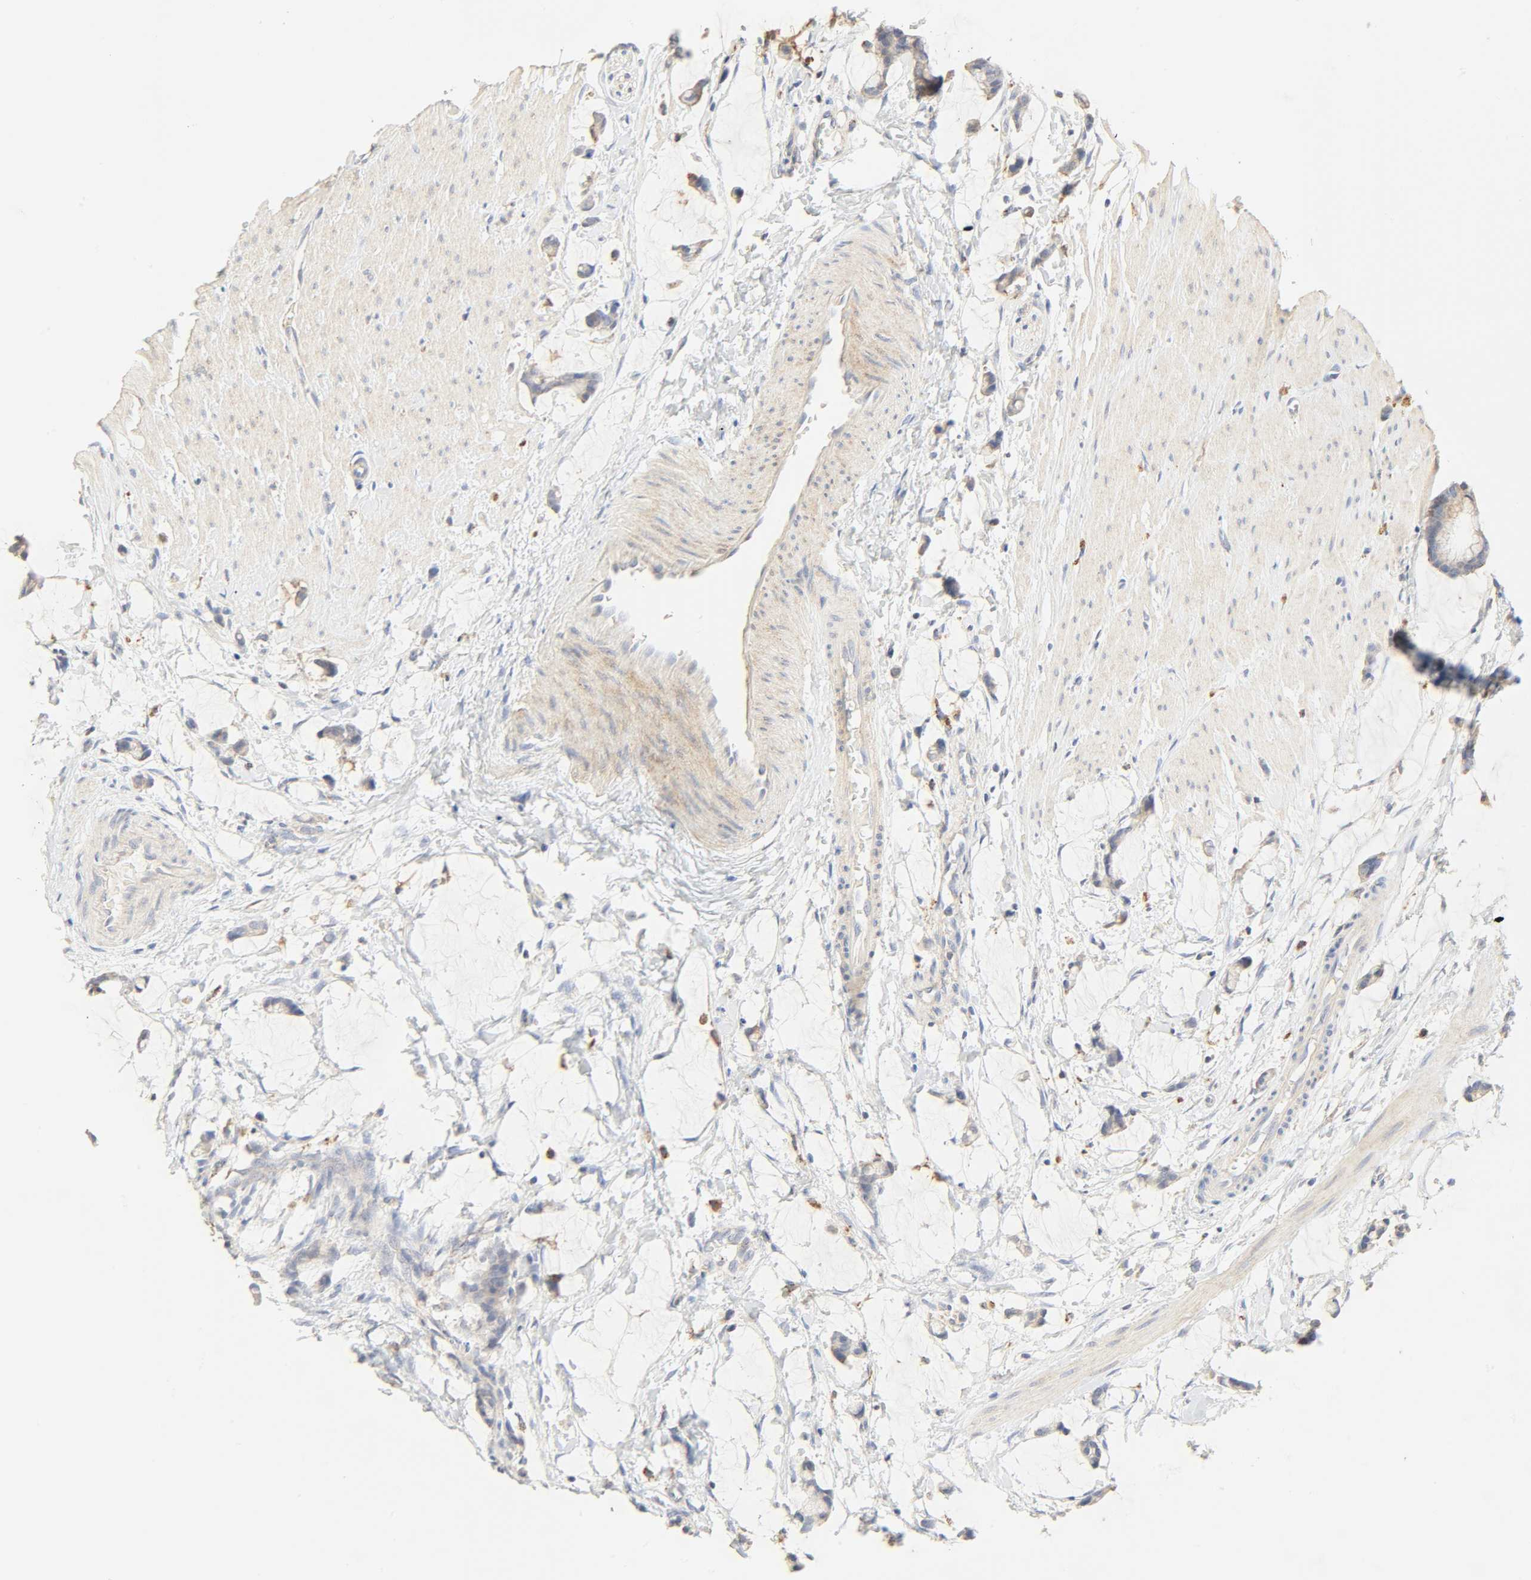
{"staining": {"intensity": "weak", "quantity": "25%-75%", "location": "cytoplasmic/membranous"}, "tissue": "colorectal cancer", "cell_type": "Tumor cells", "image_type": "cancer", "snomed": [{"axis": "morphology", "description": "Adenocarcinoma, NOS"}, {"axis": "topography", "description": "Colon"}], "caption": "The photomicrograph displays staining of colorectal cancer, revealing weak cytoplasmic/membranous protein positivity (brown color) within tumor cells.", "gene": "CAMK2A", "patient": {"sex": "male", "age": 14}}